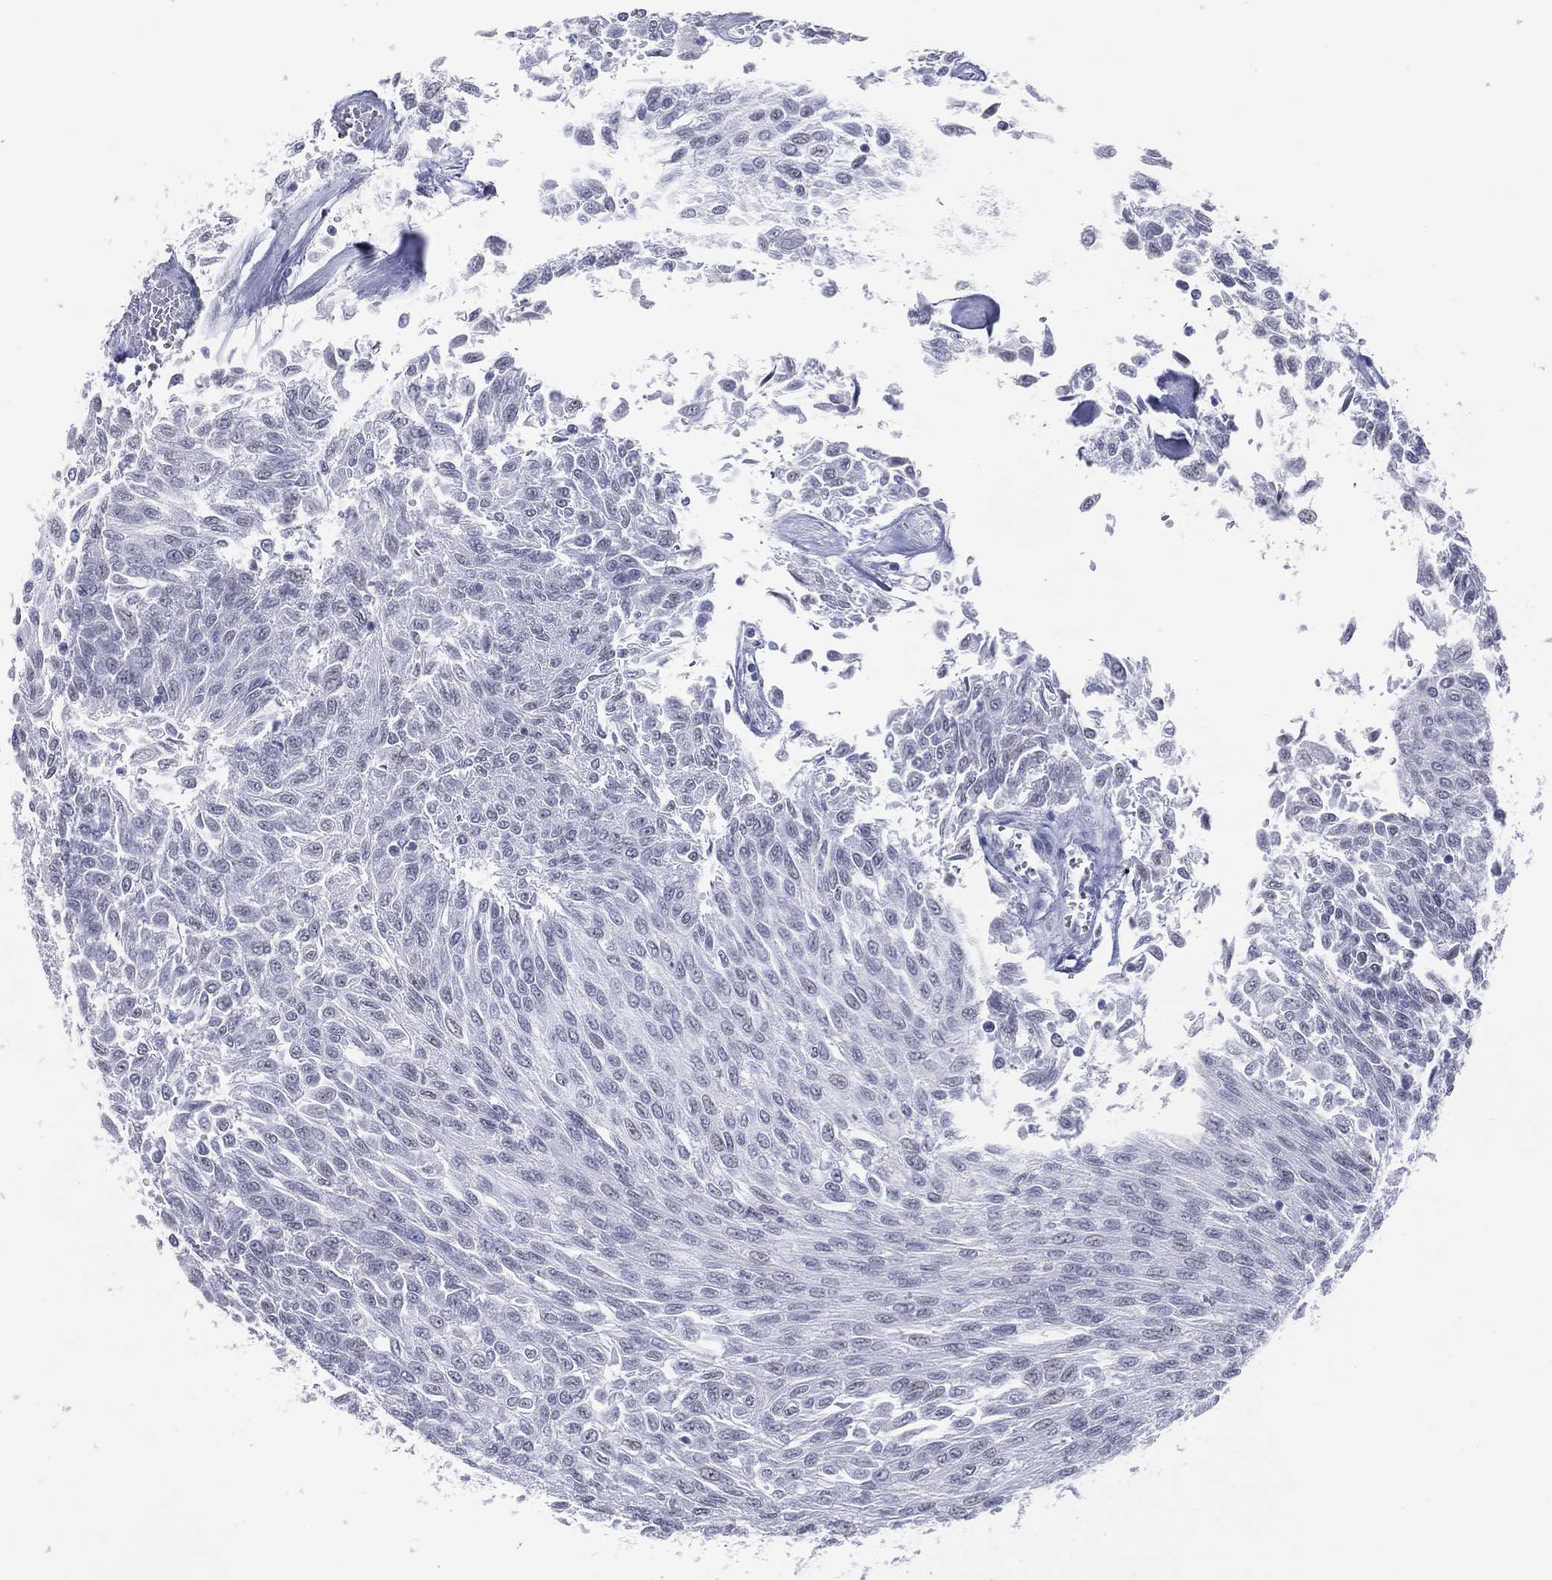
{"staining": {"intensity": "negative", "quantity": "none", "location": "none"}, "tissue": "urothelial cancer", "cell_type": "Tumor cells", "image_type": "cancer", "snomed": [{"axis": "morphology", "description": "Urothelial carcinoma, Low grade"}, {"axis": "topography", "description": "Urinary bladder"}], "caption": "A photomicrograph of human urothelial cancer is negative for staining in tumor cells.", "gene": "CFAP58", "patient": {"sex": "male", "age": 78}}